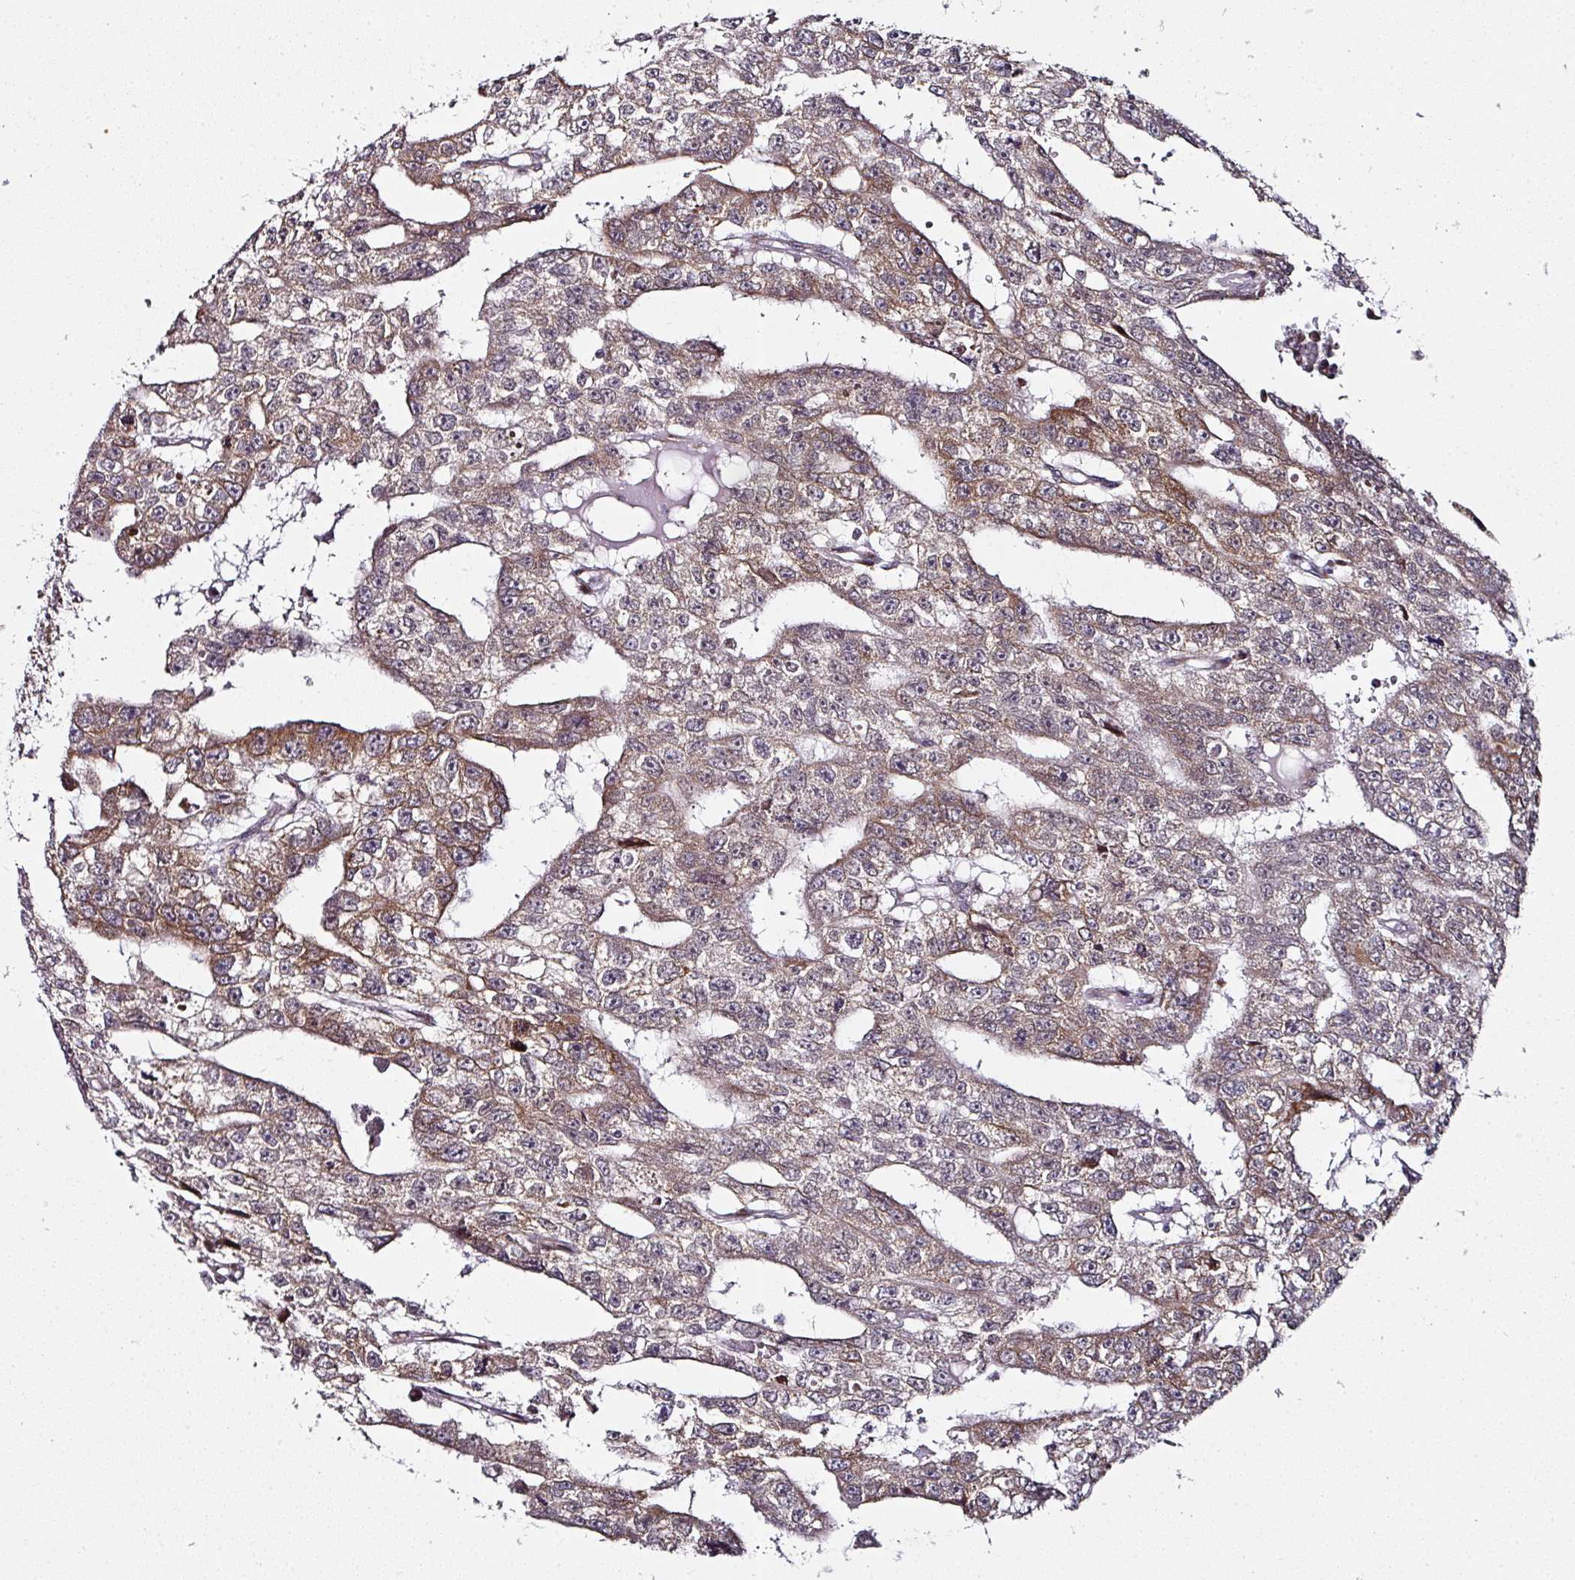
{"staining": {"intensity": "moderate", "quantity": "25%-75%", "location": "cytoplasmic/membranous"}, "tissue": "testis cancer", "cell_type": "Tumor cells", "image_type": "cancer", "snomed": [{"axis": "morphology", "description": "Carcinoma, Embryonal, NOS"}, {"axis": "topography", "description": "Testis"}], "caption": "Immunohistochemical staining of testis cancer (embryonal carcinoma) demonstrates moderate cytoplasmic/membranous protein staining in about 25%-75% of tumor cells. (IHC, brightfield microscopy, high magnification).", "gene": "APOLD1", "patient": {"sex": "male", "age": 20}}